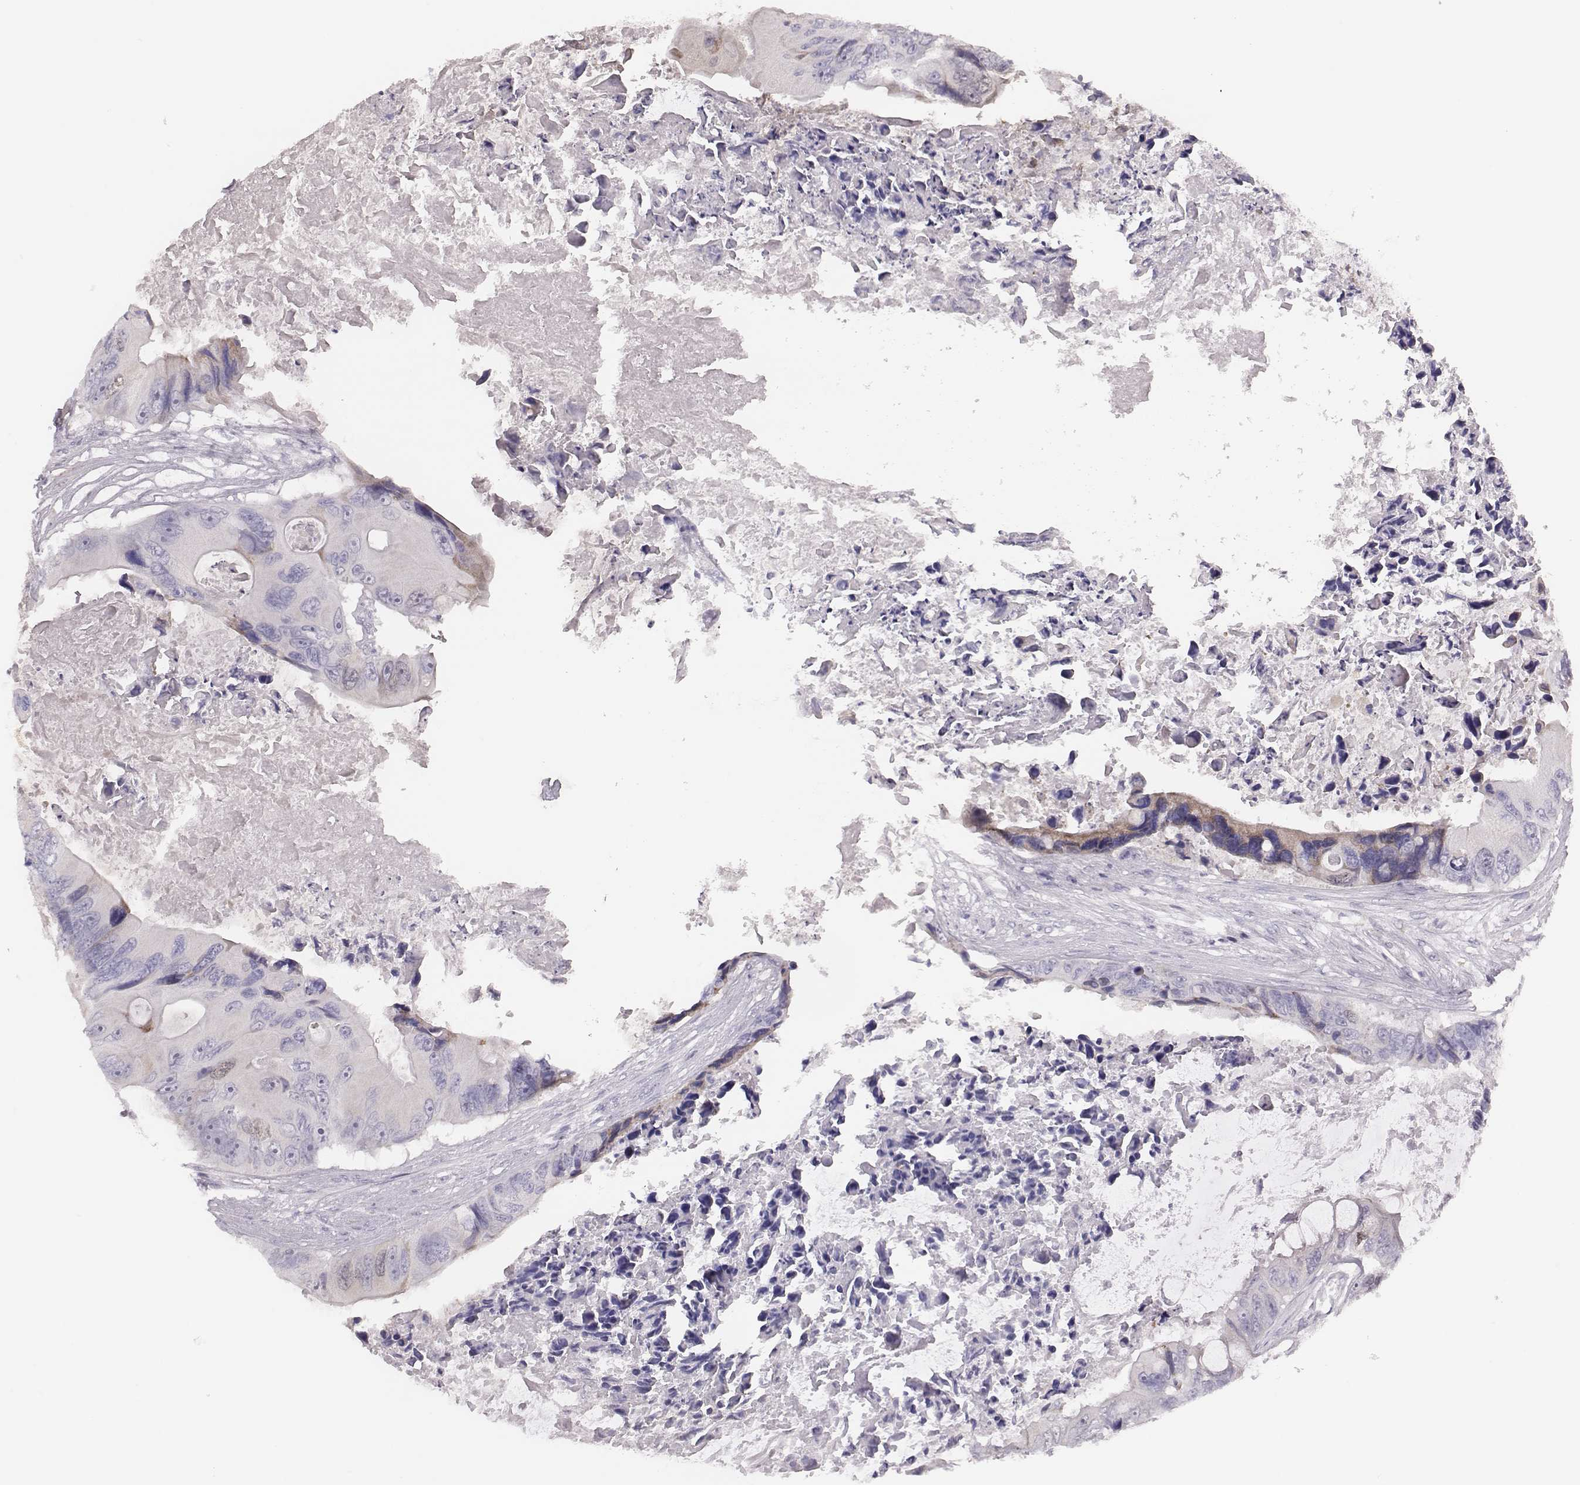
{"staining": {"intensity": "negative", "quantity": "none", "location": "none"}, "tissue": "colorectal cancer", "cell_type": "Tumor cells", "image_type": "cancer", "snomed": [{"axis": "morphology", "description": "Adenocarcinoma, NOS"}, {"axis": "topography", "description": "Rectum"}], "caption": "This is an immunohistochemistry micrograph of human adenocarcinoma (colorectal). There is no staining in tumor cells.", "gene": "PBK", "patient": {"sex": "male", "age": 63}}